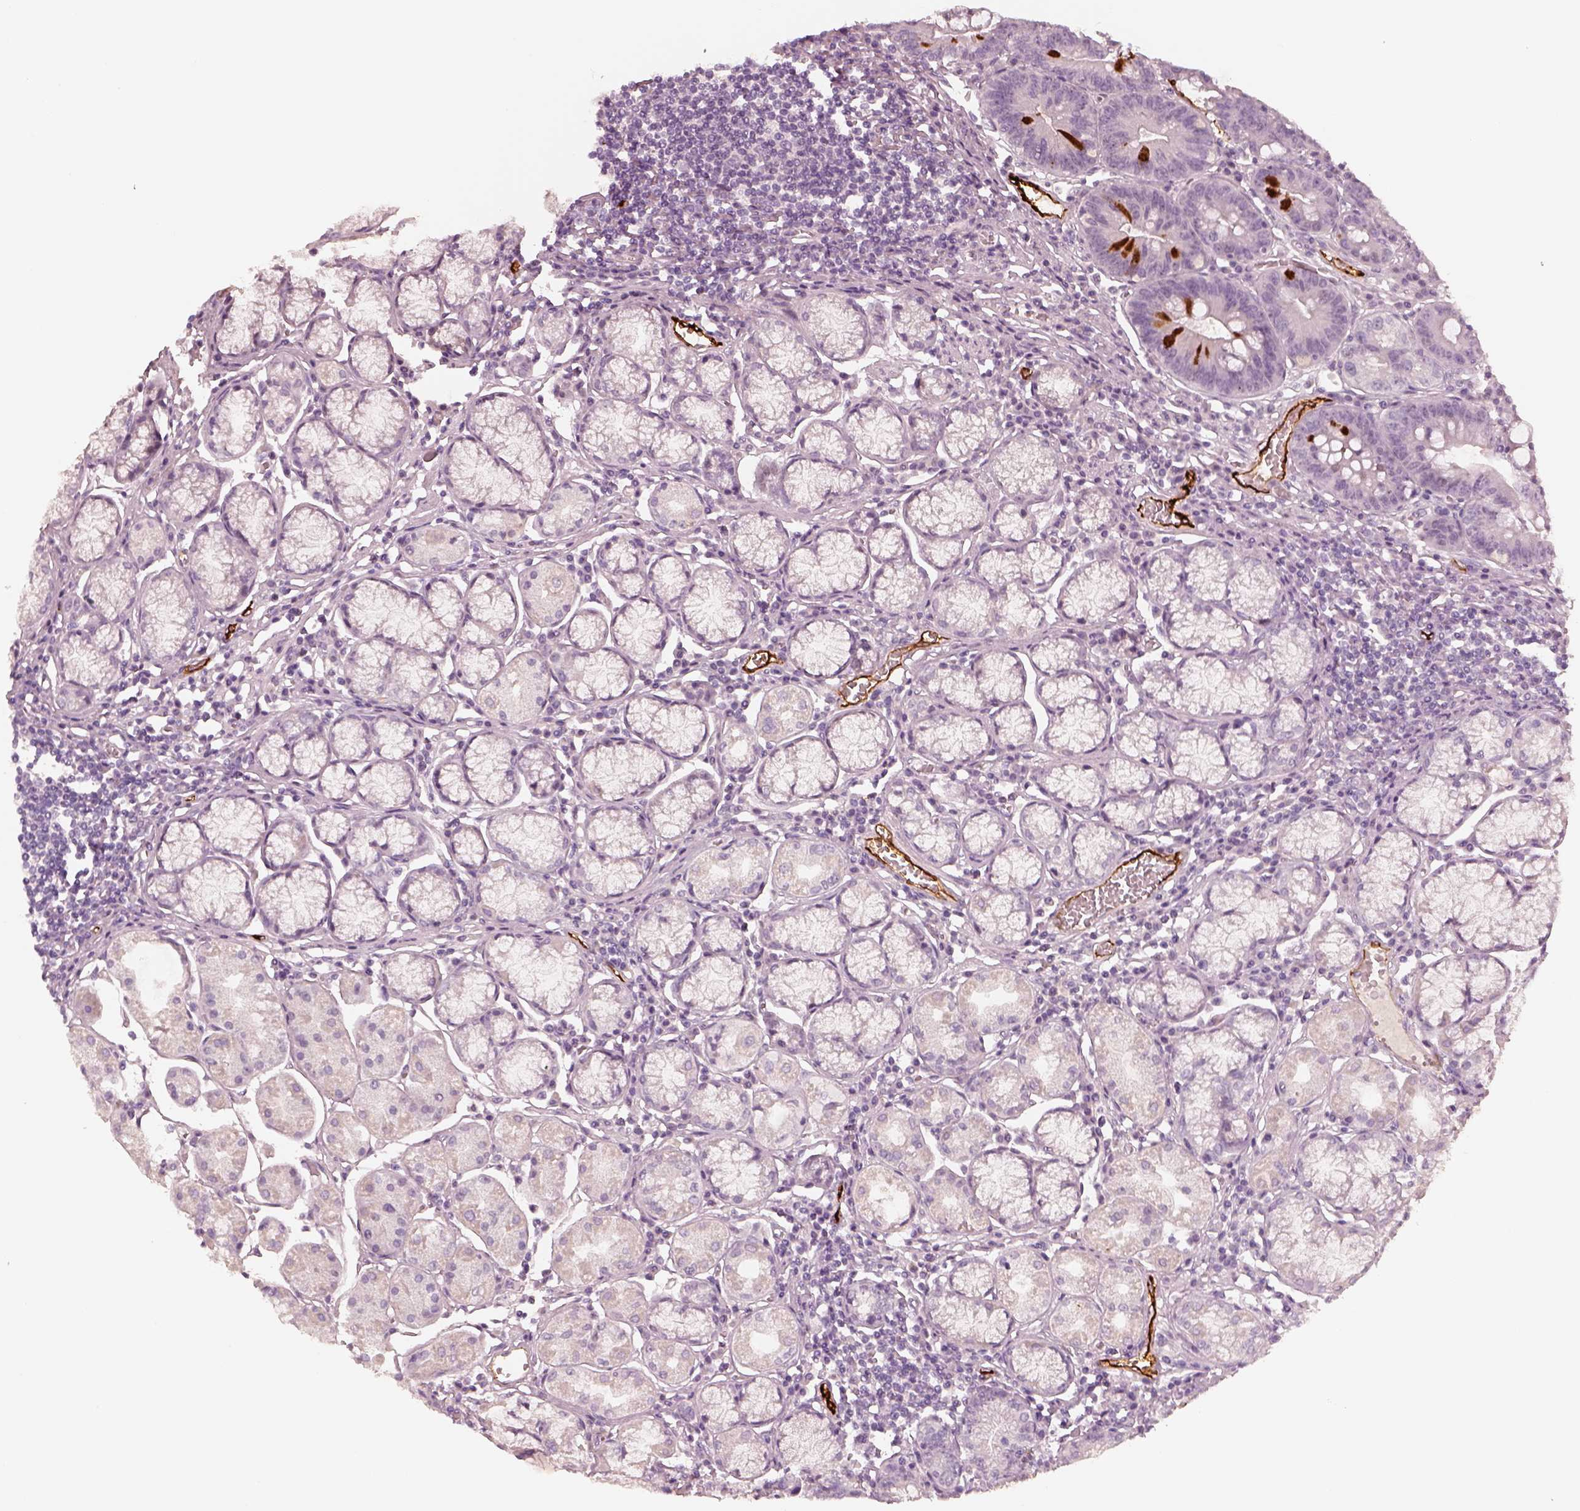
{"staining": {"intensity": "negative", "quantity": "none", "location": "none"}, "tissue": "stomach", "cell_type": "Glandular cells", "image_type": "normal", "snomed": [{"axis": "morphology", "description": "Normal tissue, NOS"}, {"axis": "topography", "description": "Stomach"}], "caption": "Glandular cells show no significant protein staining in unremarkable stomach.", "gene": "MADCAM1", "patient": {"sex": "male", "age": 55}}